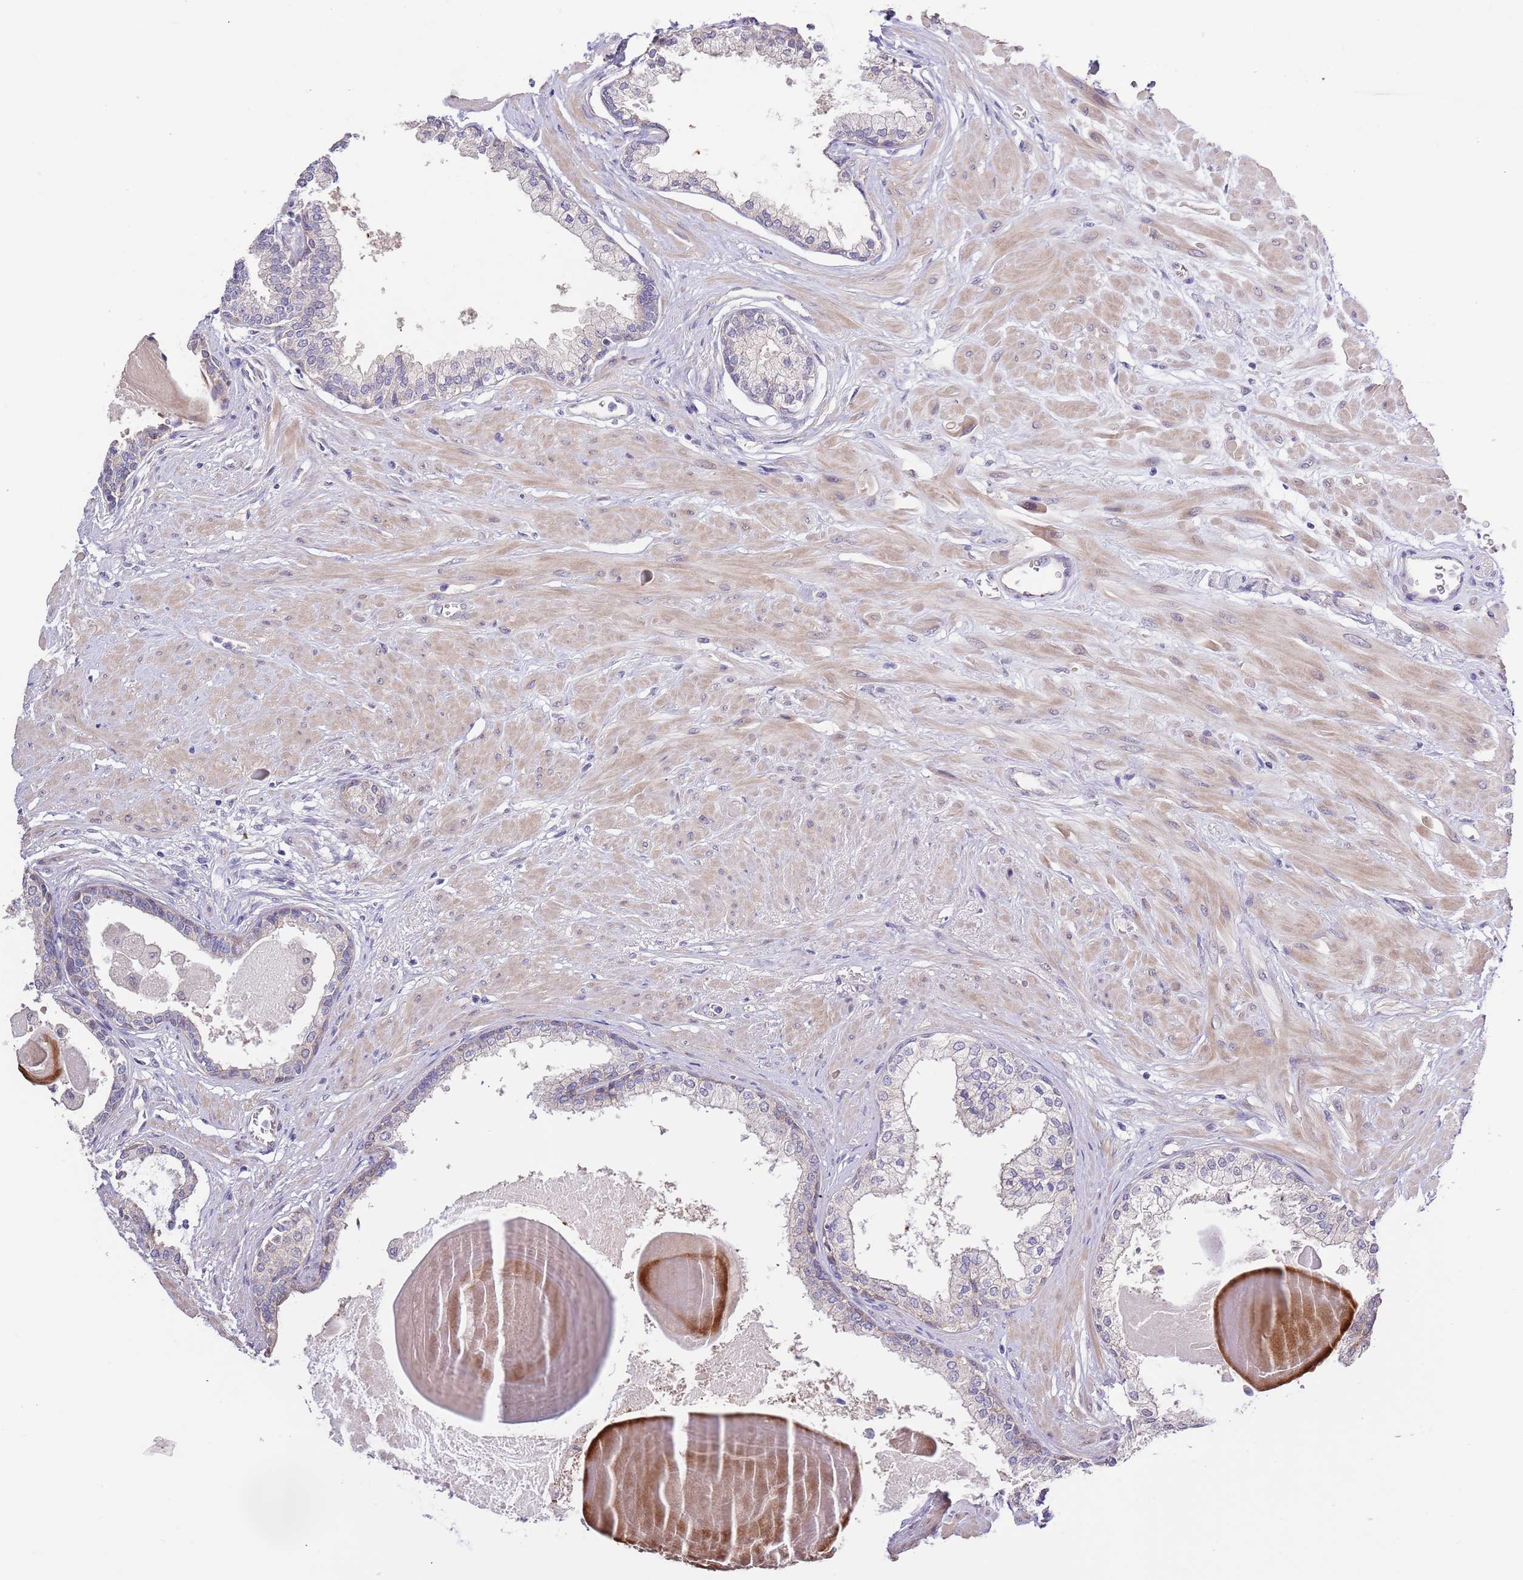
{"staining": {"intensity": "weak", "quantity": "25%-75%", "location": "cytoplasmic/membranous"}, "tissue": "prostate", "cell_type": "Glandular cells", "image_type": "normal", "snomed": [{"axis": "morphology", "description": "Normal tissue, NOS"}, {"axis": "topography", "description": "Prostate"}], "caption": "High-power microscopy captured an immunohistochemistry (IHC) micrograph of normal prostate, revealing weak cytoplasmic/membranous staining in approximately 25%-75% of glandular cells. (IHC, brightfield microscopy, high magnification).", "gene": "LIPJ", "patient": {"sex": "male", "age": 57}}